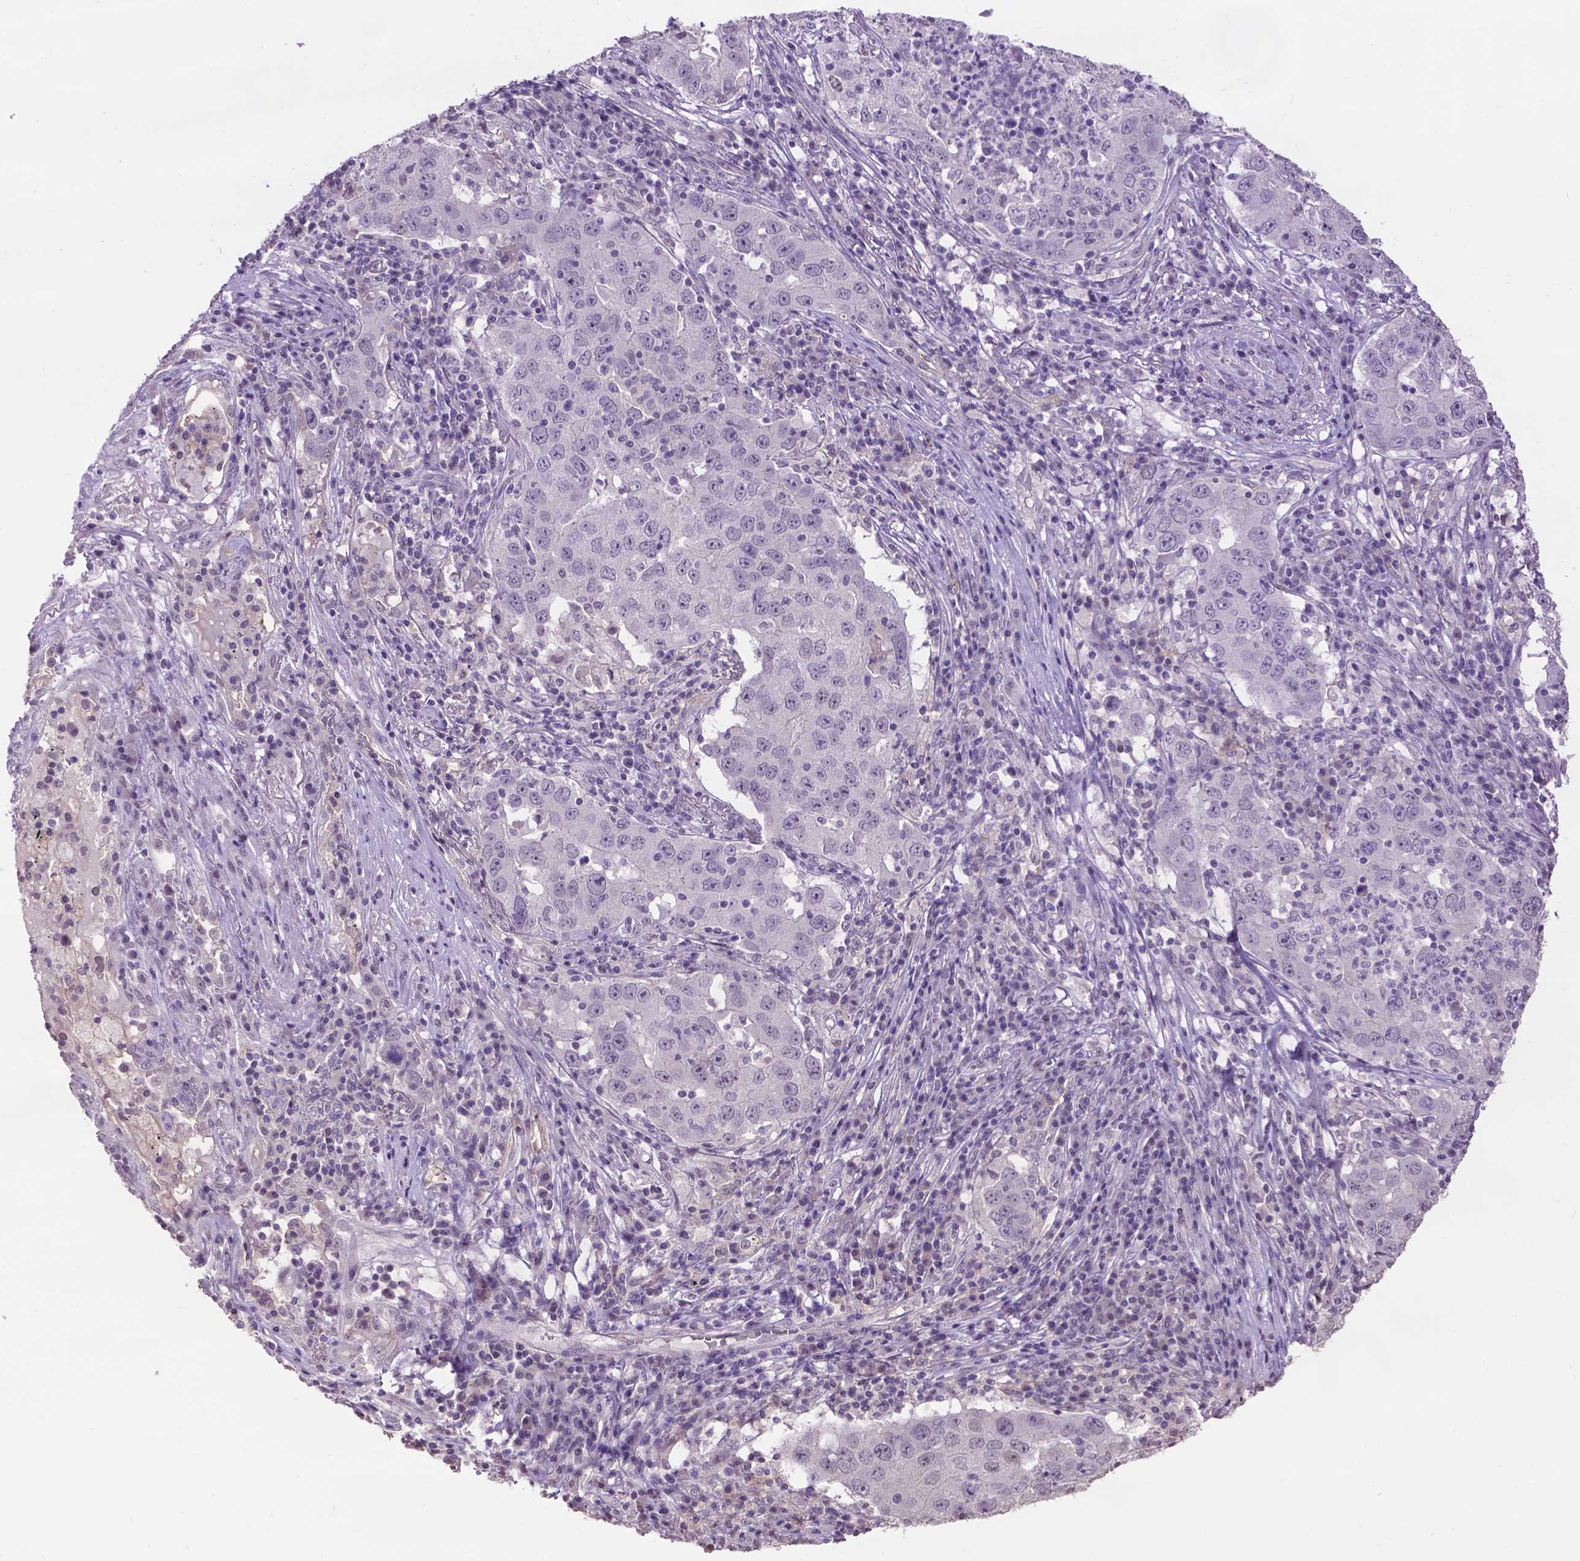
{"staining": {"intensity": "negative", "quantity": "none", "location": "none"}, "tissue": "lung cancer", "cell_type": "Tumor cells", "image_type": "cancer", "snomed": [{"axis": "morphology", "description": "Adenocarcinoma, NOS"}, {"axis": "topography", "description": "Lung"}], "caption": "IHC histopathology image of neoplastic tissue: adenocarcinoma (lung) stained with DAB (3,3'-diaminobenzidine) shows no significant protein positivity in tumor cells.", "gene": "CPM", "patient": {"sex": "male", "age": 73}}